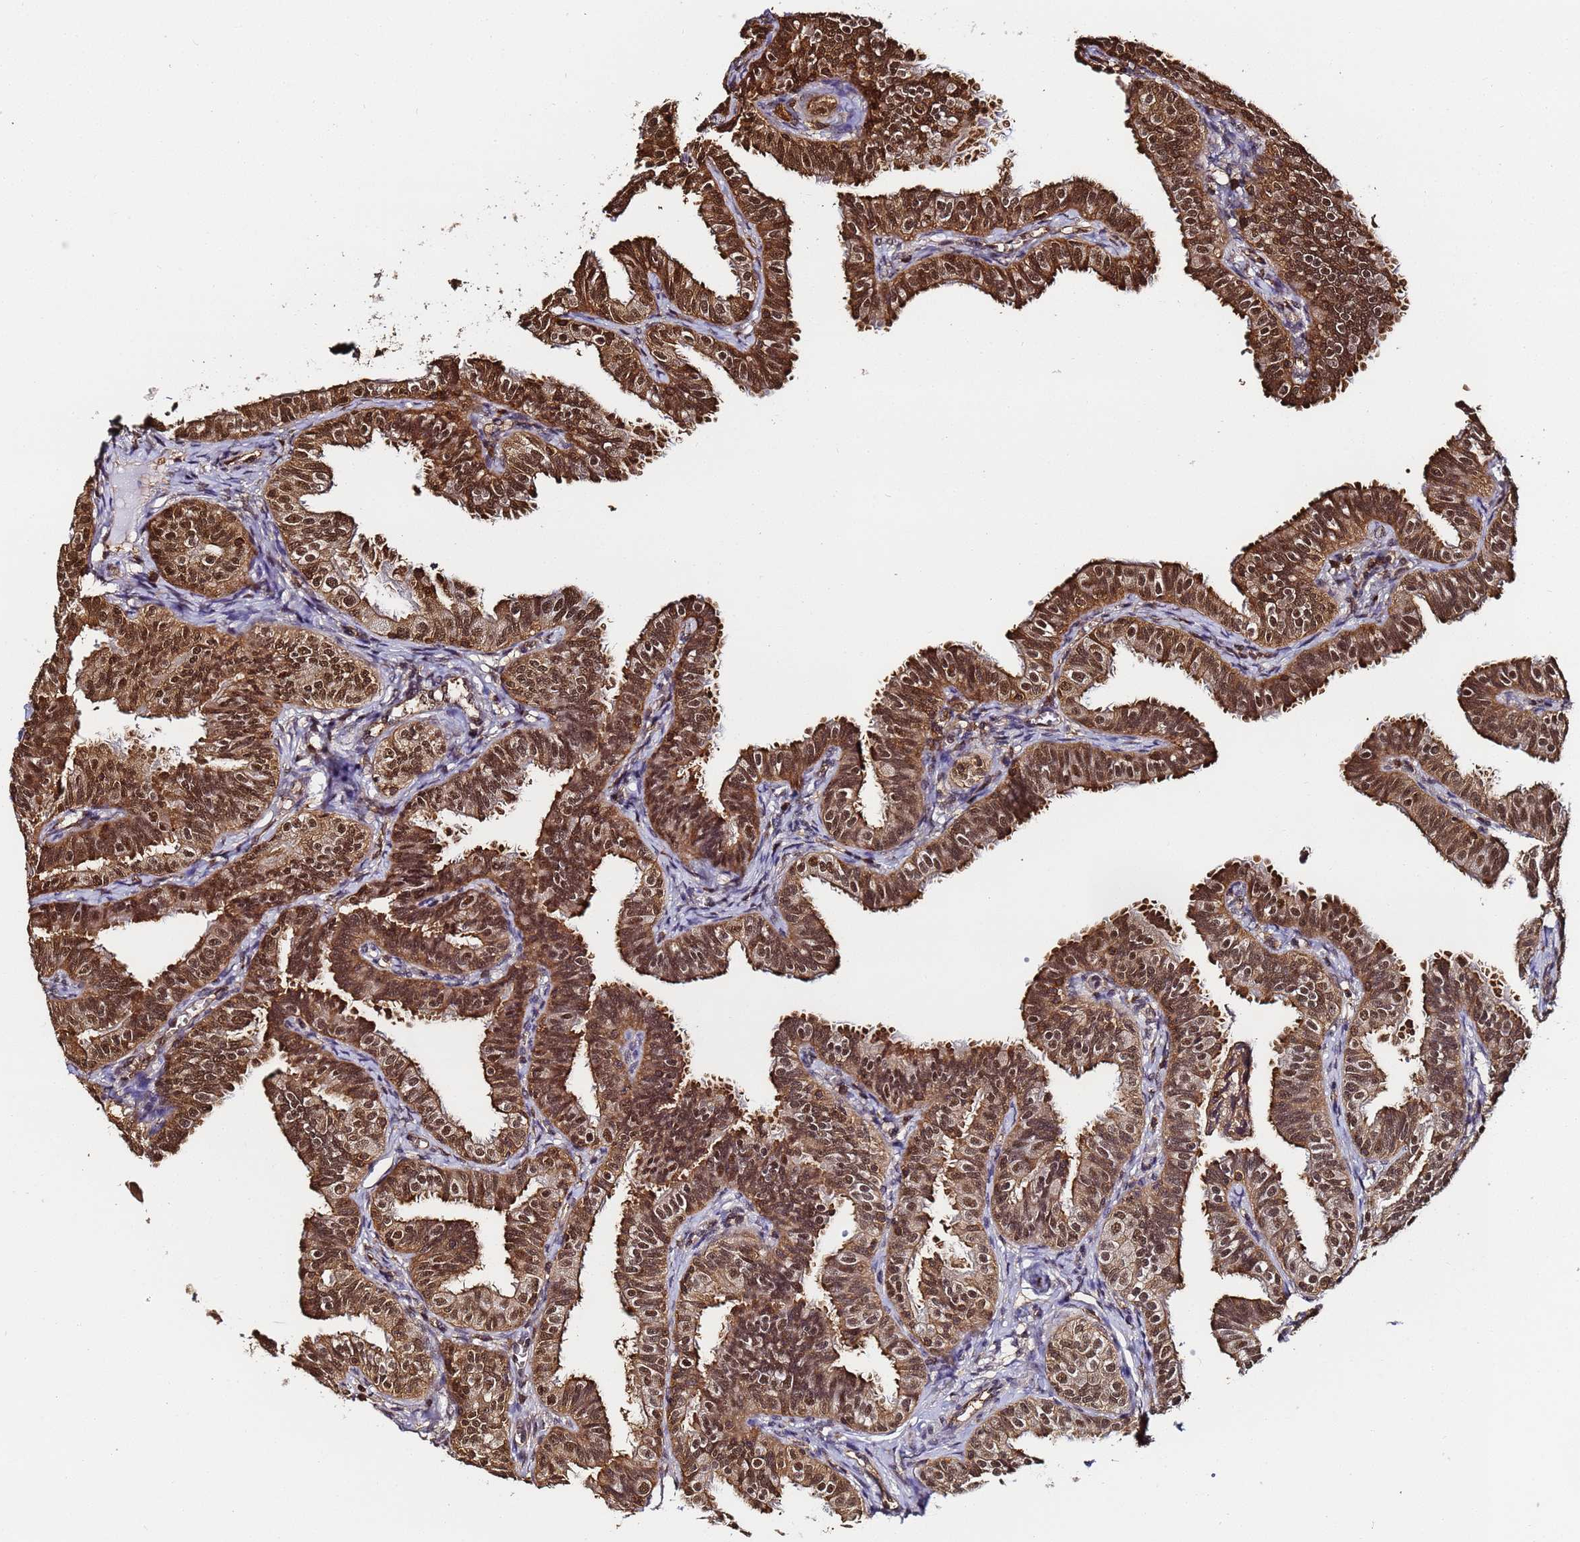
{"staining": {"intensity": "moderate", "quantity": ">75%", "location": "cytoplasmic/membranous,nuclear"}, "tissue": "fallopian tube", "cell_type": "Glandular cells", "image_type": "normal", "snomed": [{"axis": "morphology", "description": "Normal tissue, NOS"}, {"axis": "topography", "description": "Fallopian tube"}], "caption": "Fallopian tube stained with a brown dye displays moderate cytoplasmic/membranous,nuclear positive expression in about >75% of glandular cells.", "gene": "PPP4C", "patient": {"sex": "female", "age": 35}}